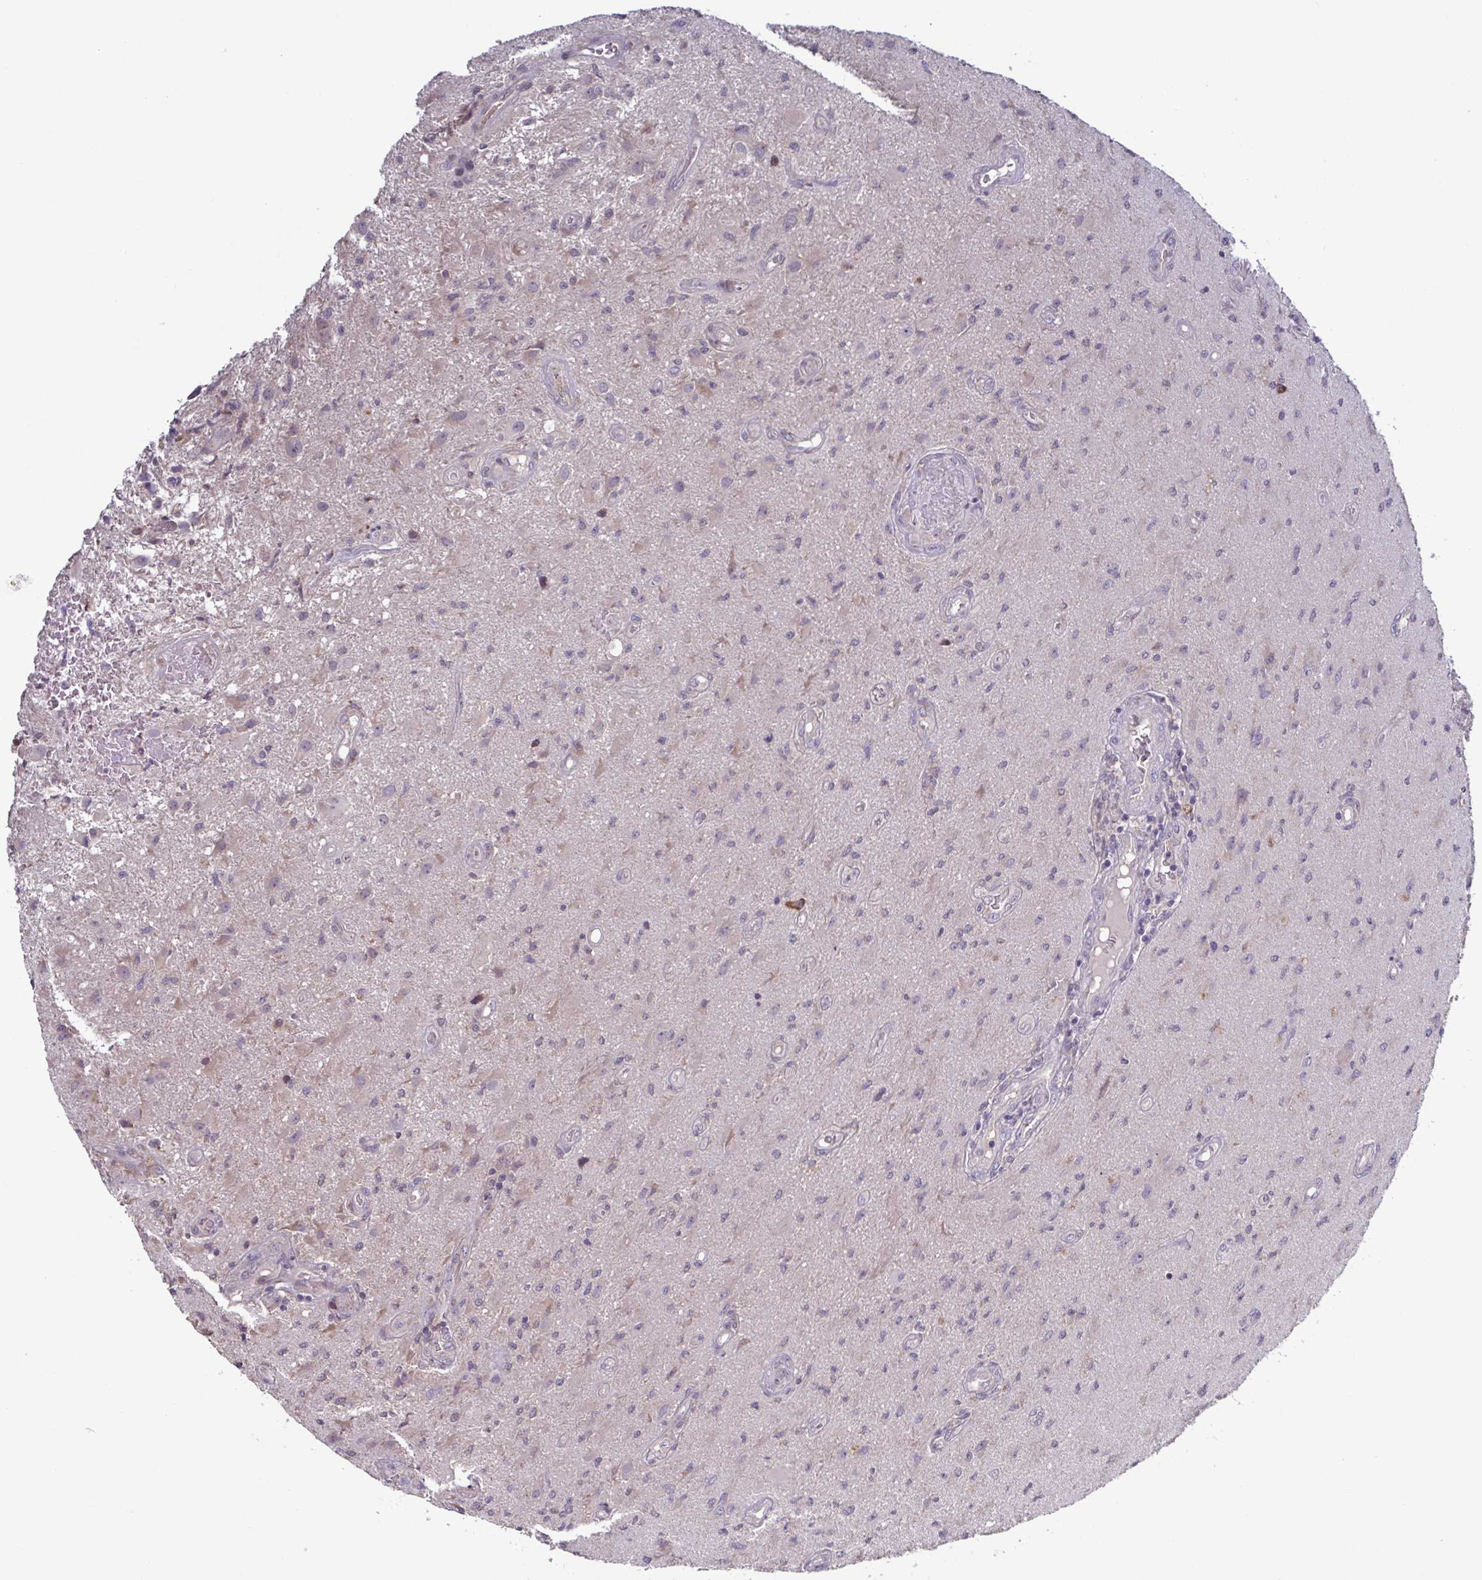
{"staining": {"intensity": "negative", "quantity": "none", "location": "none"}, "tissue": "glioma", "cell_type": "Tumor cells", "image_type": "cancer", "snomed": [{"axis": "morphology", "description": "Glioma, malignant, High grade"}, {"axis": "topography", "description": "Brain"}], "caption": "Image shows no protein positivity in tumor cells of glioma tissue.", "gene": "CD1E", "patient": {"sex": "male", "age": 67}}